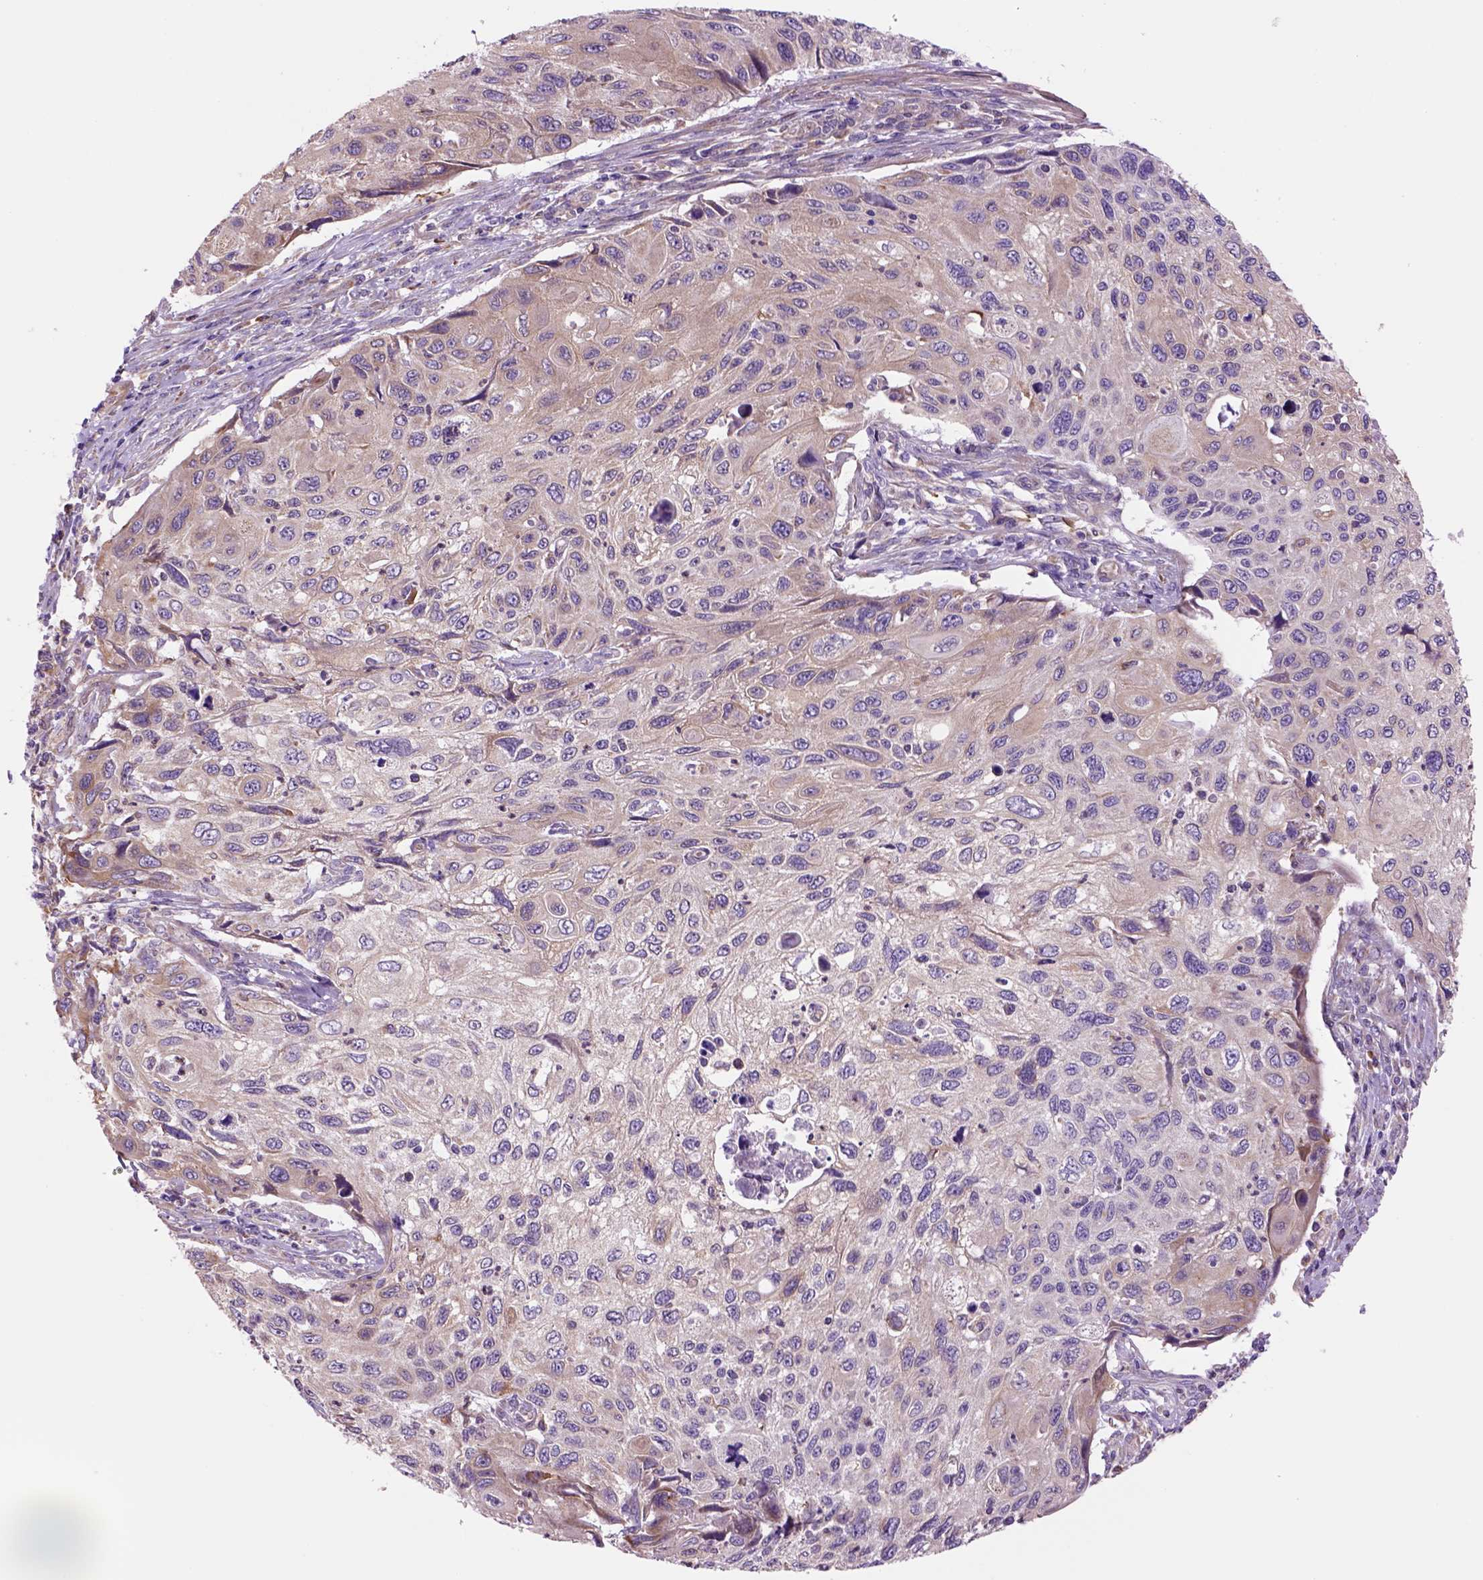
{"staining": {"intensity": "weak", "quantity": "25%-75%", "location": "cytoplasmic/membranous"}, "tissue": "cervical cancer", "cell_type": "Tumor cells", "image_type": "cancer", "snomed": [{"axis": "morphology", "description": "Squamous cell carcinoma, NOS"}, {"axis": "topography", "description": "Cervix"}], "caption": "Immunohistochemistry micrograph of human cervical cancer stained for a protein (brown), which reveals low levels of weak cytoplasmic/membranous positivity in about 25%-75% of tumor cells.", "gene": "PIAS3", "patient": {"sex": "female", "age": 70}}